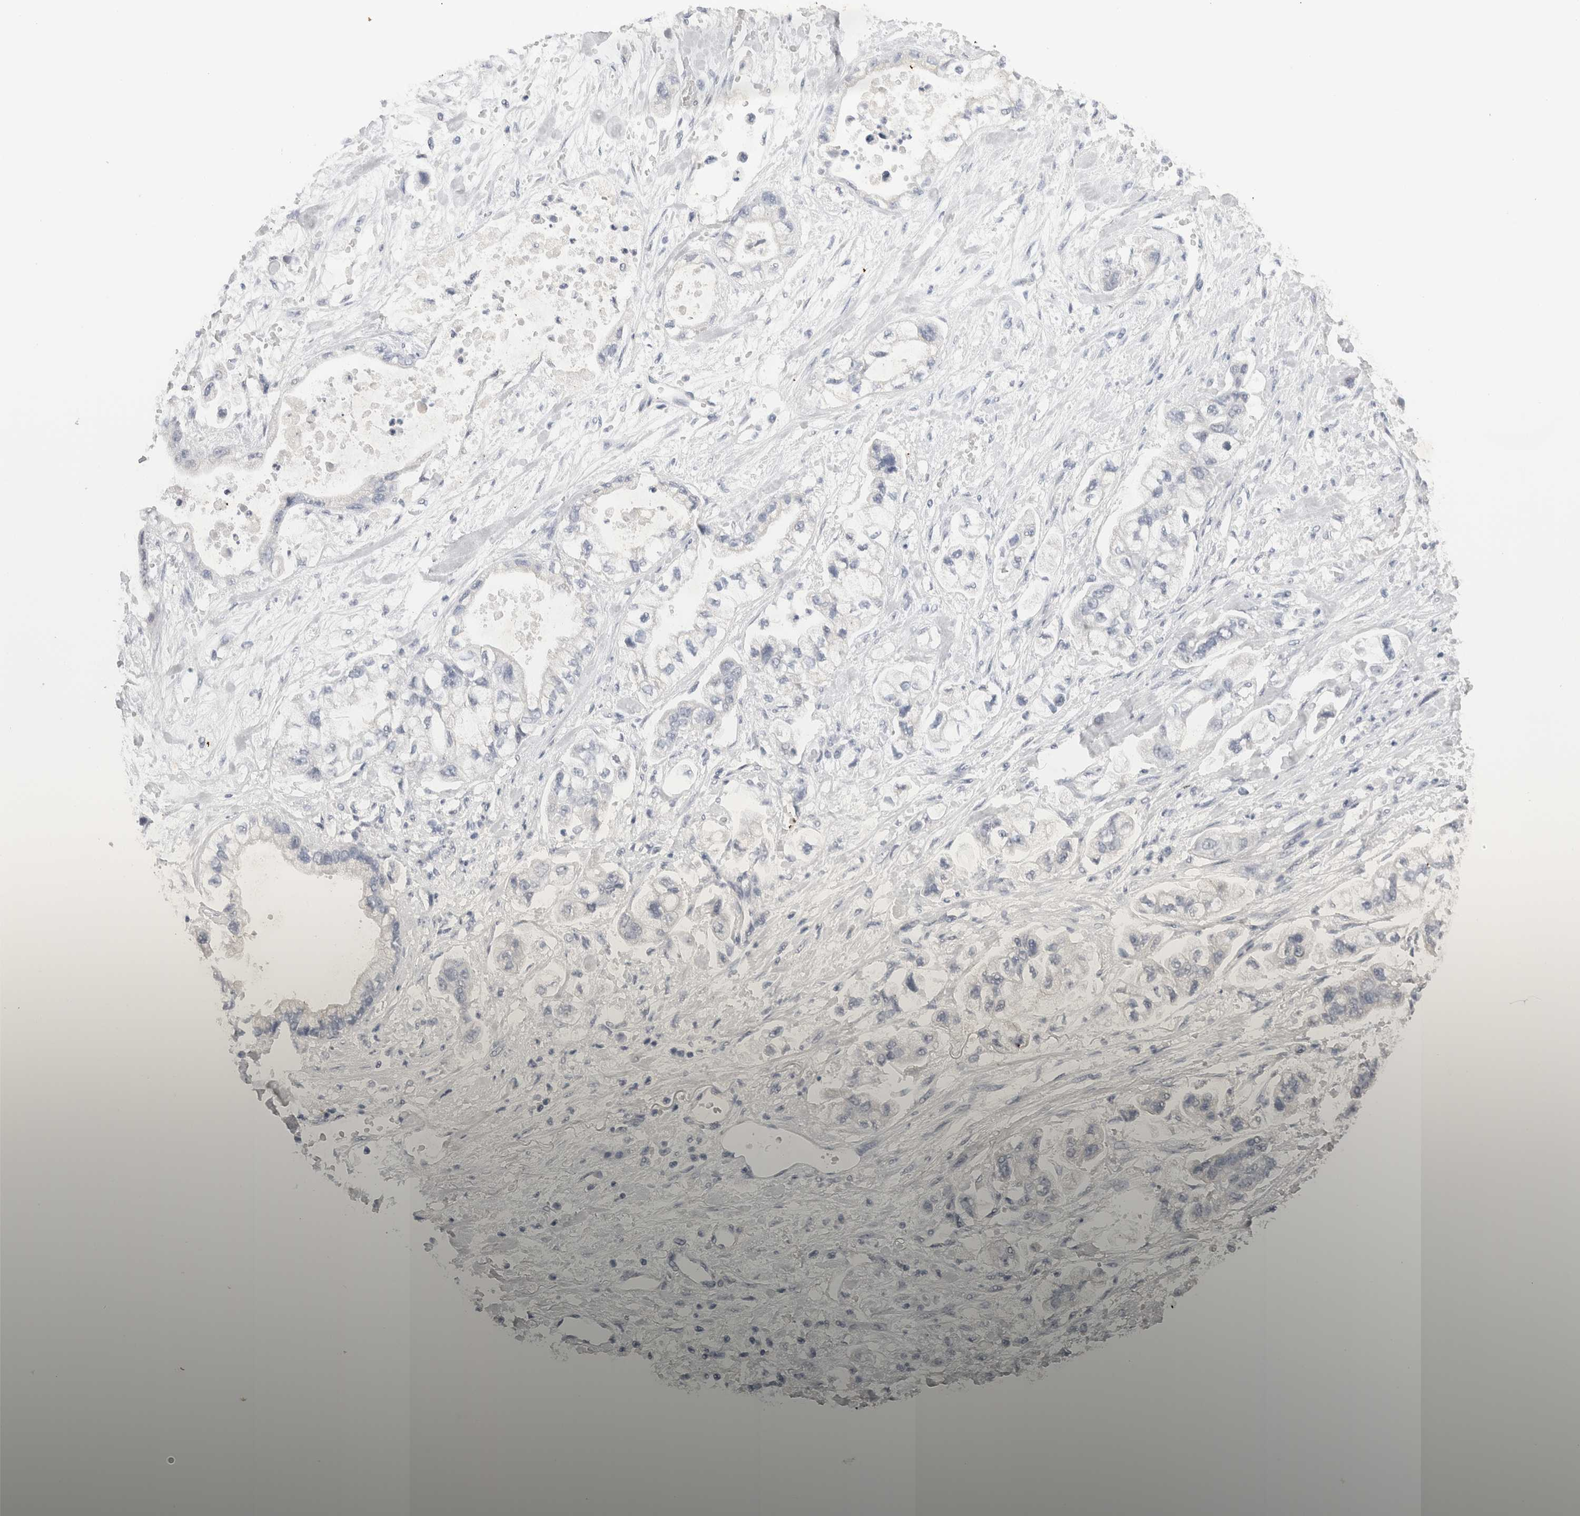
{"staining": {"intensity": "negative", "quantity": "none", "location": "none"}, "tissue": "stomach cancer", "cell_type": "Tumor cells", "image_type": "cancer", "snomed": [{"axis": "morphology", "description": "Normal tissue, NOS"}, {"axis": "morphology", "description": "Adenocarcinoma, NOS"}, {"axis": "topography", "description": "Stomach"}], "caption": "A high-resolution photomicrograph shows IHC staining of adenocarcinoma (stomach), which demonstrates no significant positivity in tumor cells. The staining is performed using DAB (3,3'-diaminobenzidine) brown chromogen with nuclei counter-stained in using hematoxylin.", "gene": "TONSL", "patient": {"sex": "male", "age": 62}}